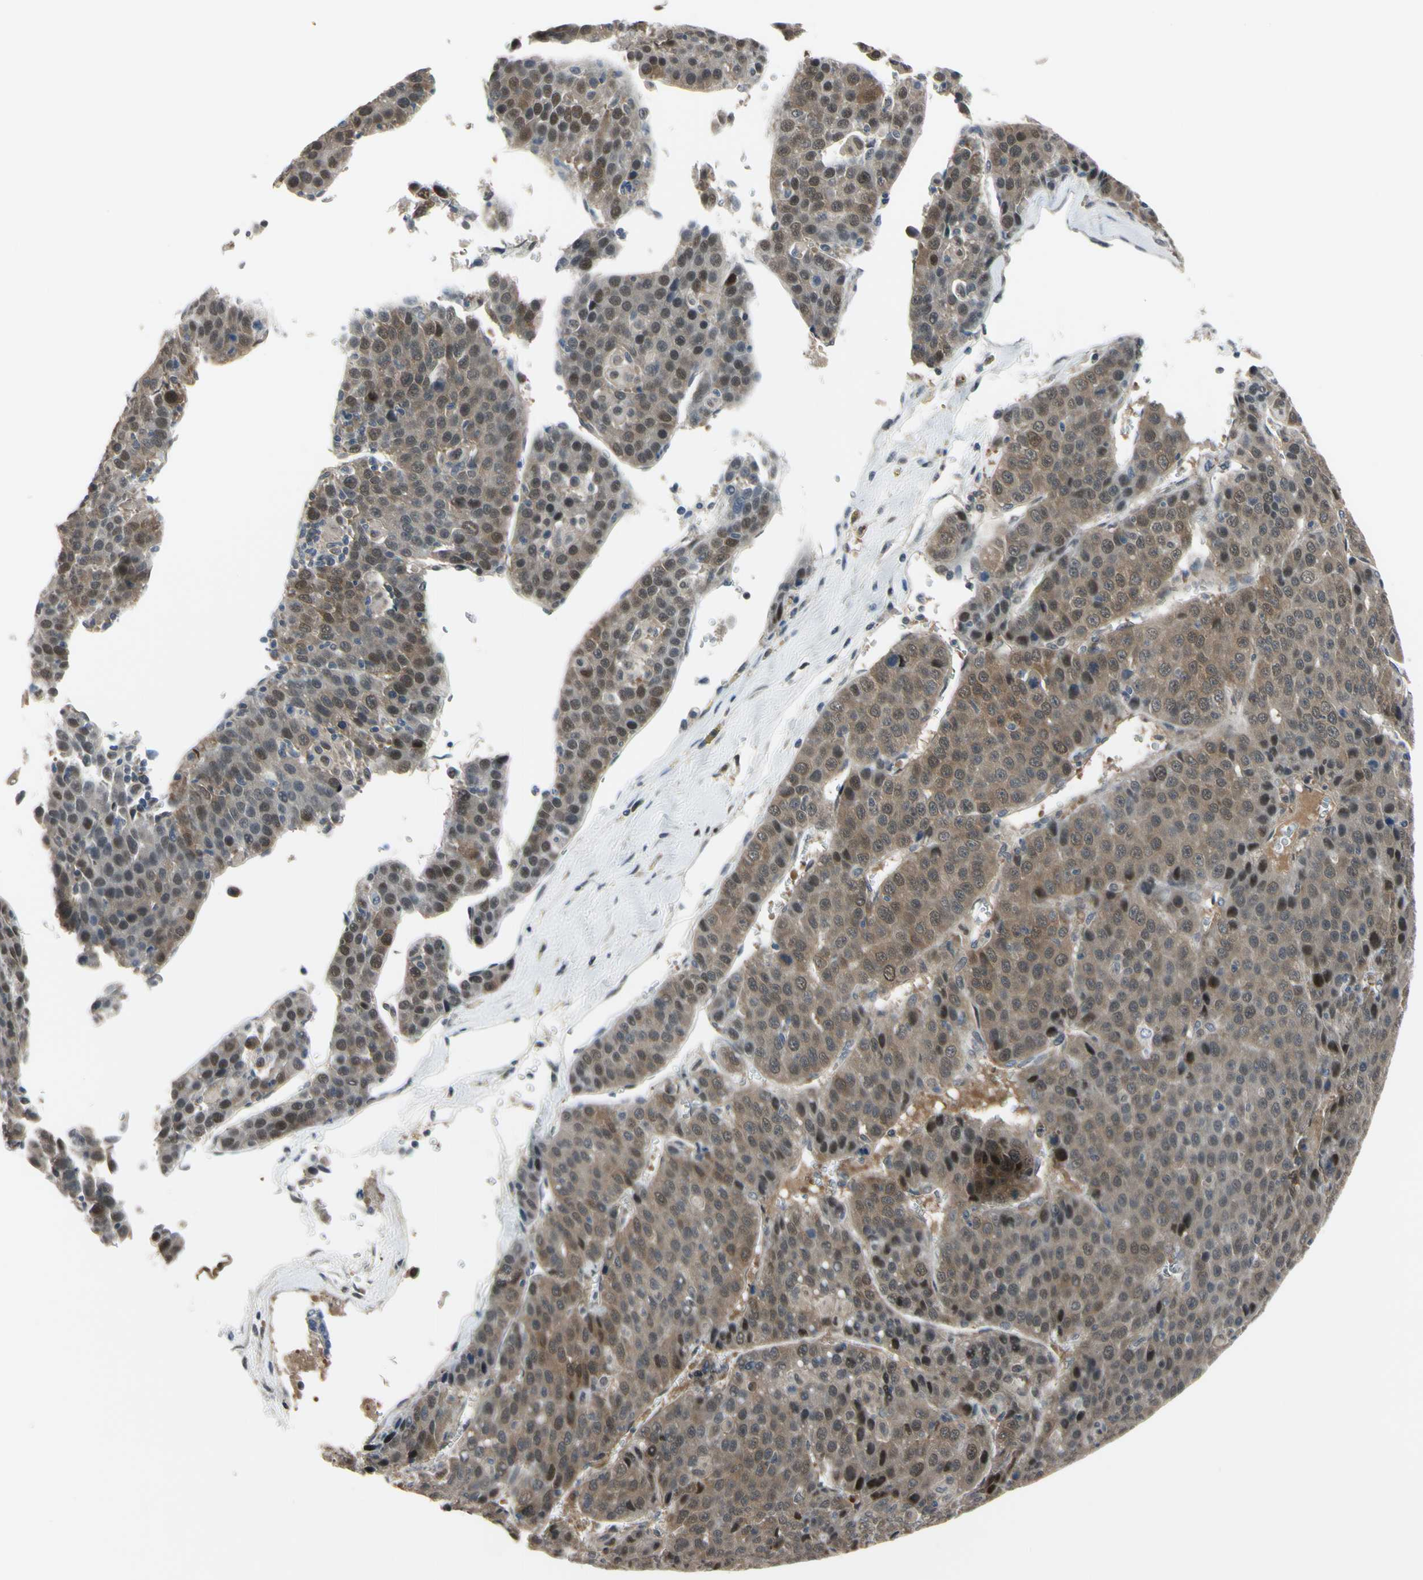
{"staining": {"intensity": "weak", "quantity": ">75%", "location": "cytoplasmic/membranous,nuclear"}, "tissue": "liver cancer", "cell_type": "Tumor cells", "image_type": "cancer", "snomed": [{"axis": "morphology", "description": "Carcinoma, Hepatocellular, NOS"}, {"axis": "topography", "description": "Liver"}], "caption": "Hepatocellular carcinoma (liver) was stained to show a protein in brown. There is low levels of weak cytoplasmic/membranous and nuclear positivity in about >75% of tumor cells.", "gene": "HSPA4", "patient": {"sex": "female", "age": 53}}